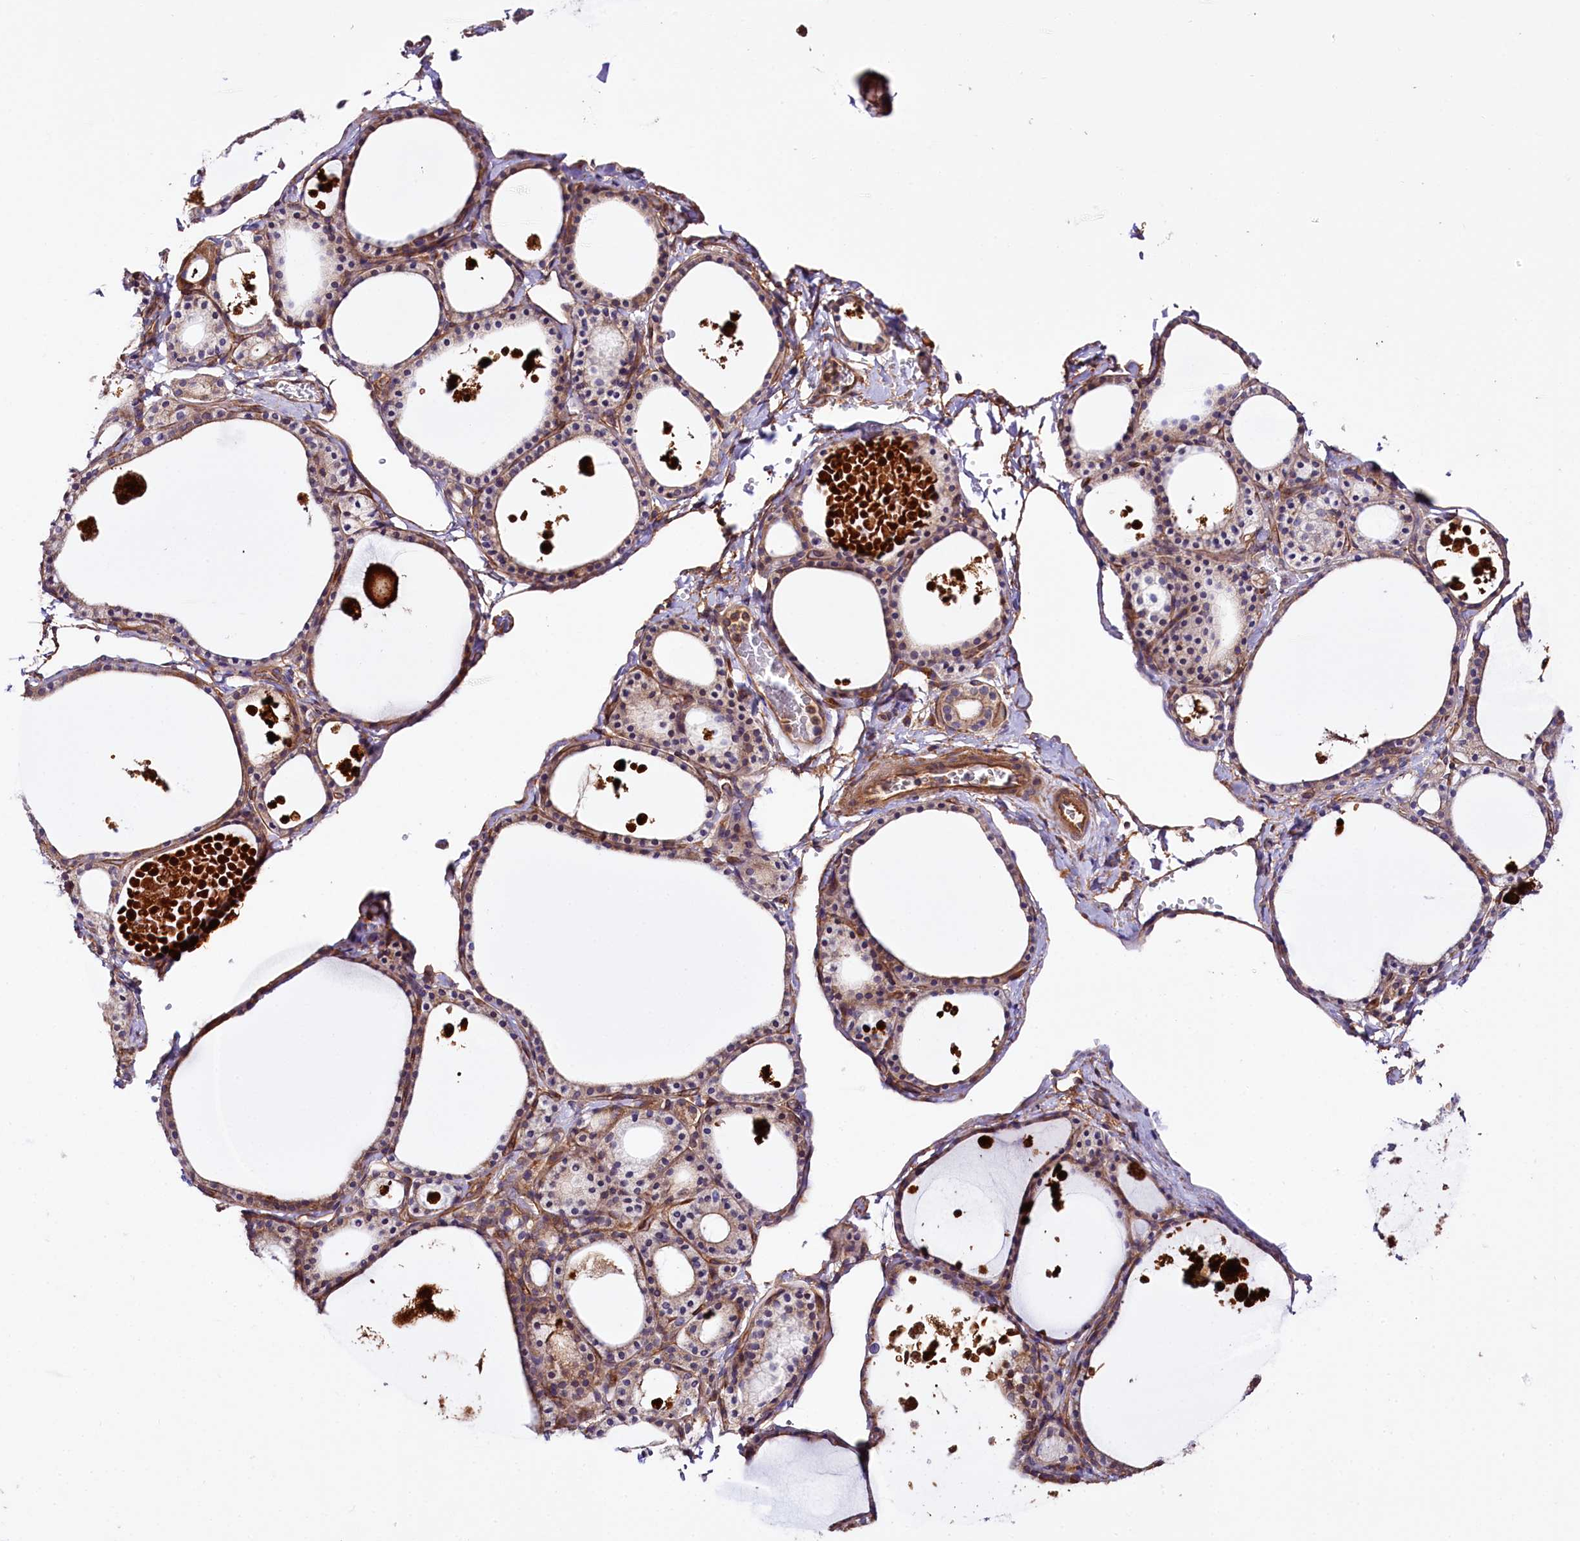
{"staining": {"intensity": "moderate", "quantity": ">75%", "location": "cytoplasmic/membranous"}, "tissue": "thyroid gland", "cell_type": "Glandular cells", "image_type": "normal", "snomed": [{"axis": "morphology", "description": "Normal tissue, NOS"}, {"axis": "topography", "description": "Thyroid gland"}], "caption": "Immunohistochemistry photomicrograph of benign thyroid gland: thyroid gland stained using IHC exhibits medium levels of moderate protein expression localized specifically in the cytoplasmic/membranous of glandular cells, appearing as a cytoplasmic/membranous brown color.", "gene": "CEP295", "patient": {"sex": "male", "age": 56}}